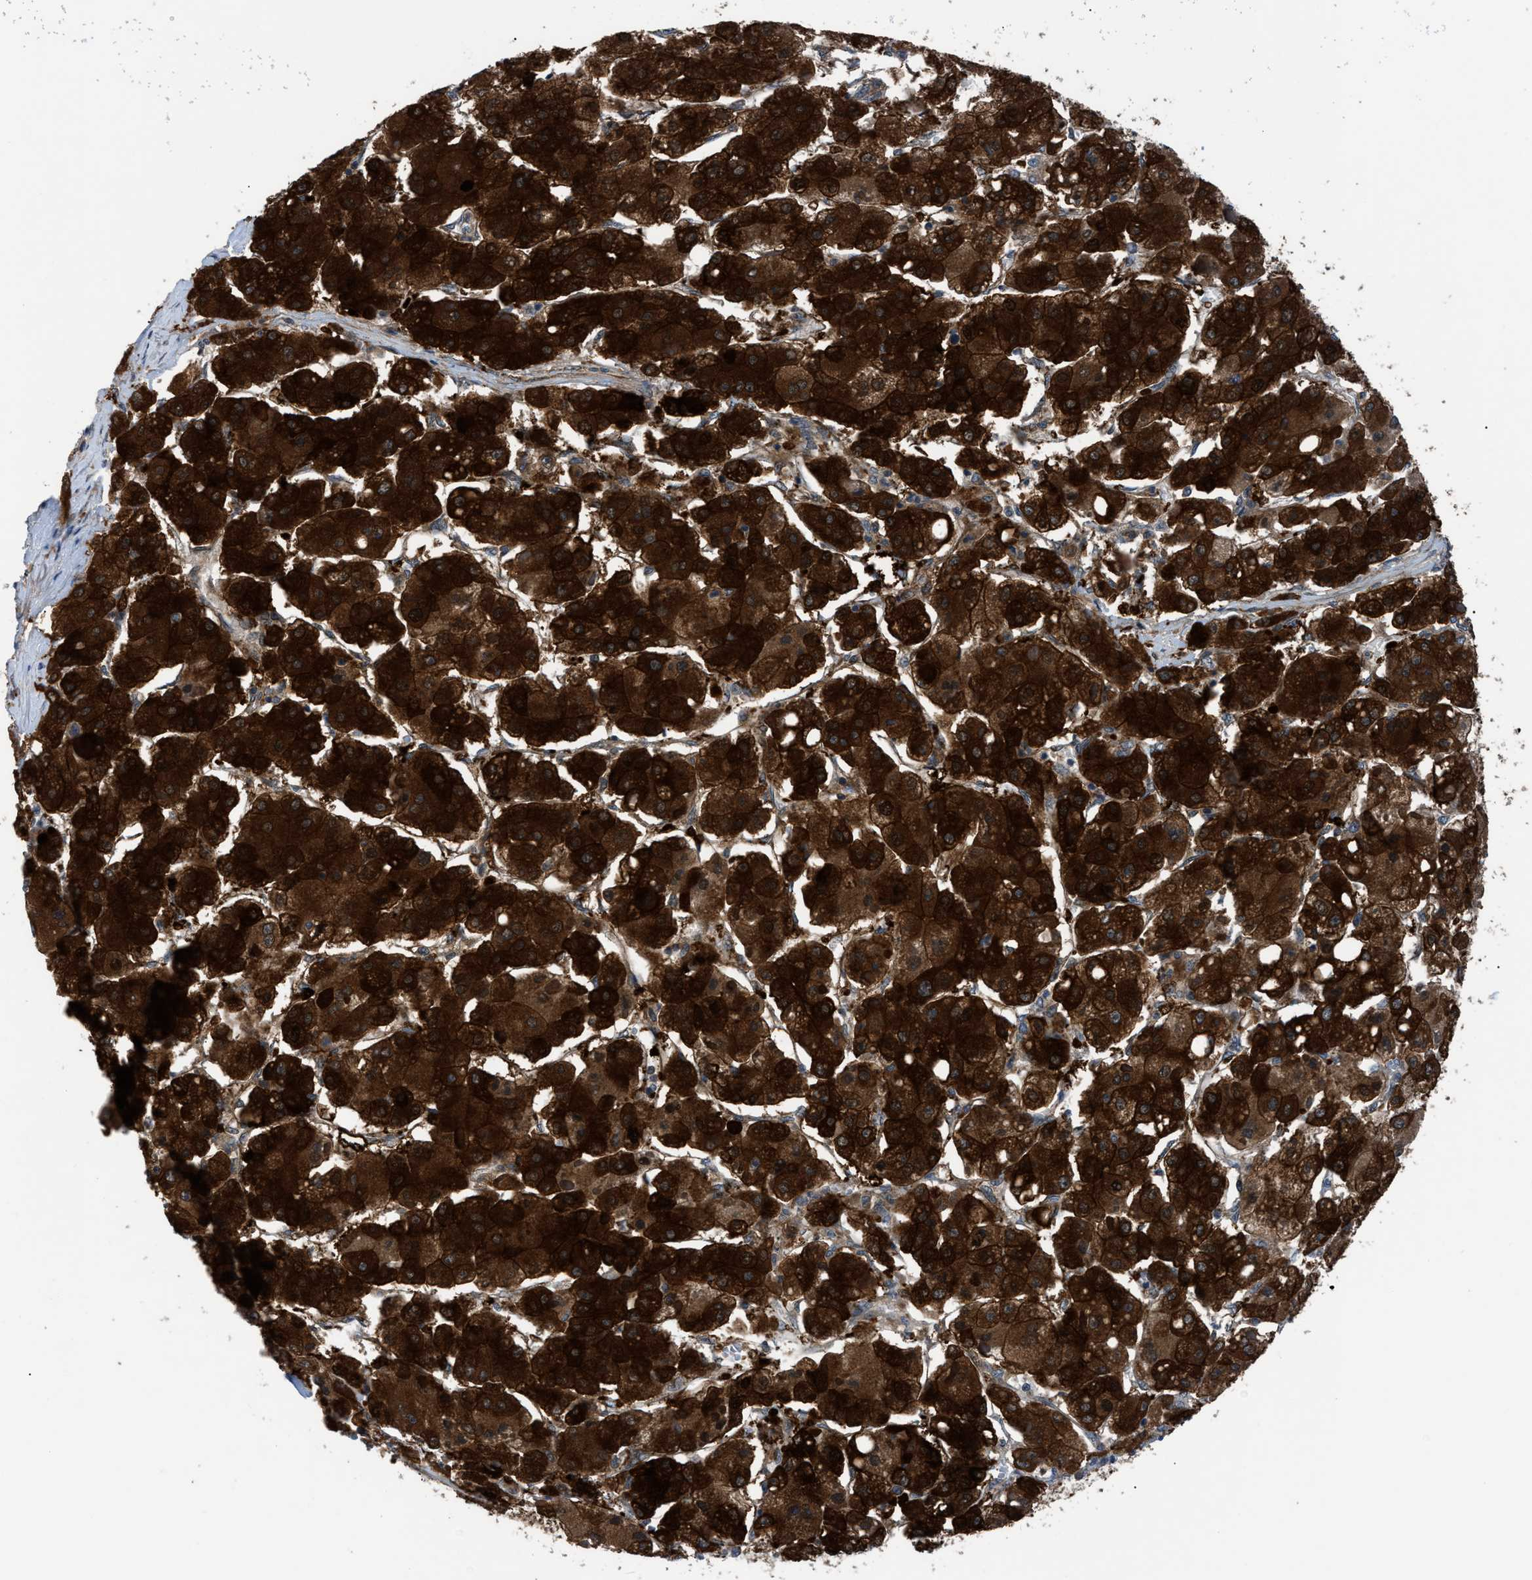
{"staining": {"intensity": "strong", "quantity": ">75%", "location": "cytoplasmic/membranous"}, "tissue": "liver cancer", "cell_type": "Tumor cells", "image_type": "cancer", "snomed": [{"axis": "morphology", "description": "Carcinoma, Hepatocellular, NOS"}, {"axis": "topography", "description": "Liver"}], "caption": "Brown immunohistochemical staining in liver cancer displays strong cytoplasmic/membranous expression in about >75% of tumor cells. The staining is performed using DAB (3,3'-diaminobenzidine) brown chromogen to label protein expression. The nuclei are counter-stained blue using hematoxylin.", "gene": "TMEM45B", "patient": {"sex": "female", "age": 73}}